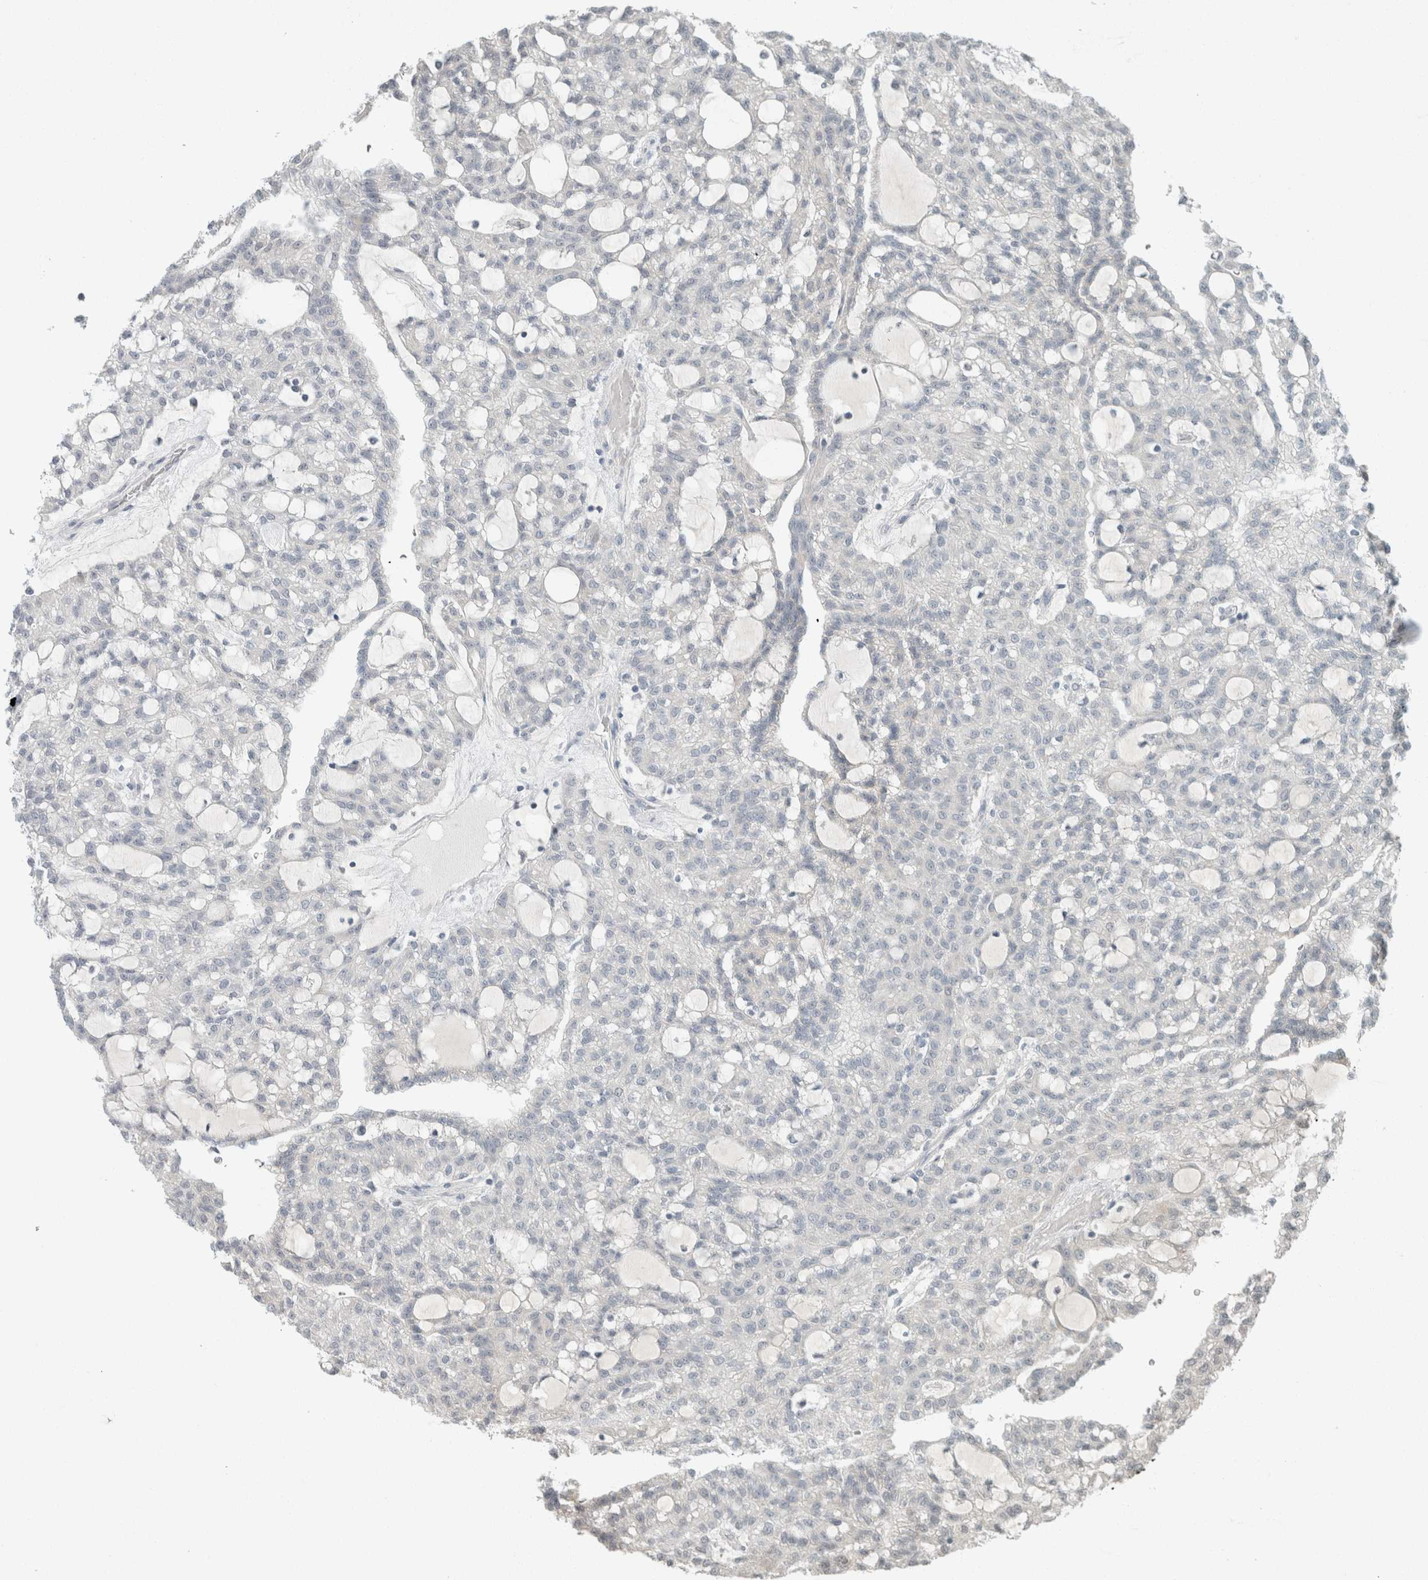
{"staining": {"intensity": "negative", "quantity": "none", "location": "none"}, "tissue": "renal cancer", "cell_type": "Tumor cells", "image_type": "cancer", "snomed": [{"axis": "morphology", "description": "Adenocarcinoma, NOS"}, {"axis": "topography", "description": "Kidney"}], "caption": "This is an immunohistochemistry micrograph of renal cancer (adenocarcinoma). There is no positivity in tumor cells.", "gene": "TRIT1", "patient": {"sex": "male", "age": 63}}